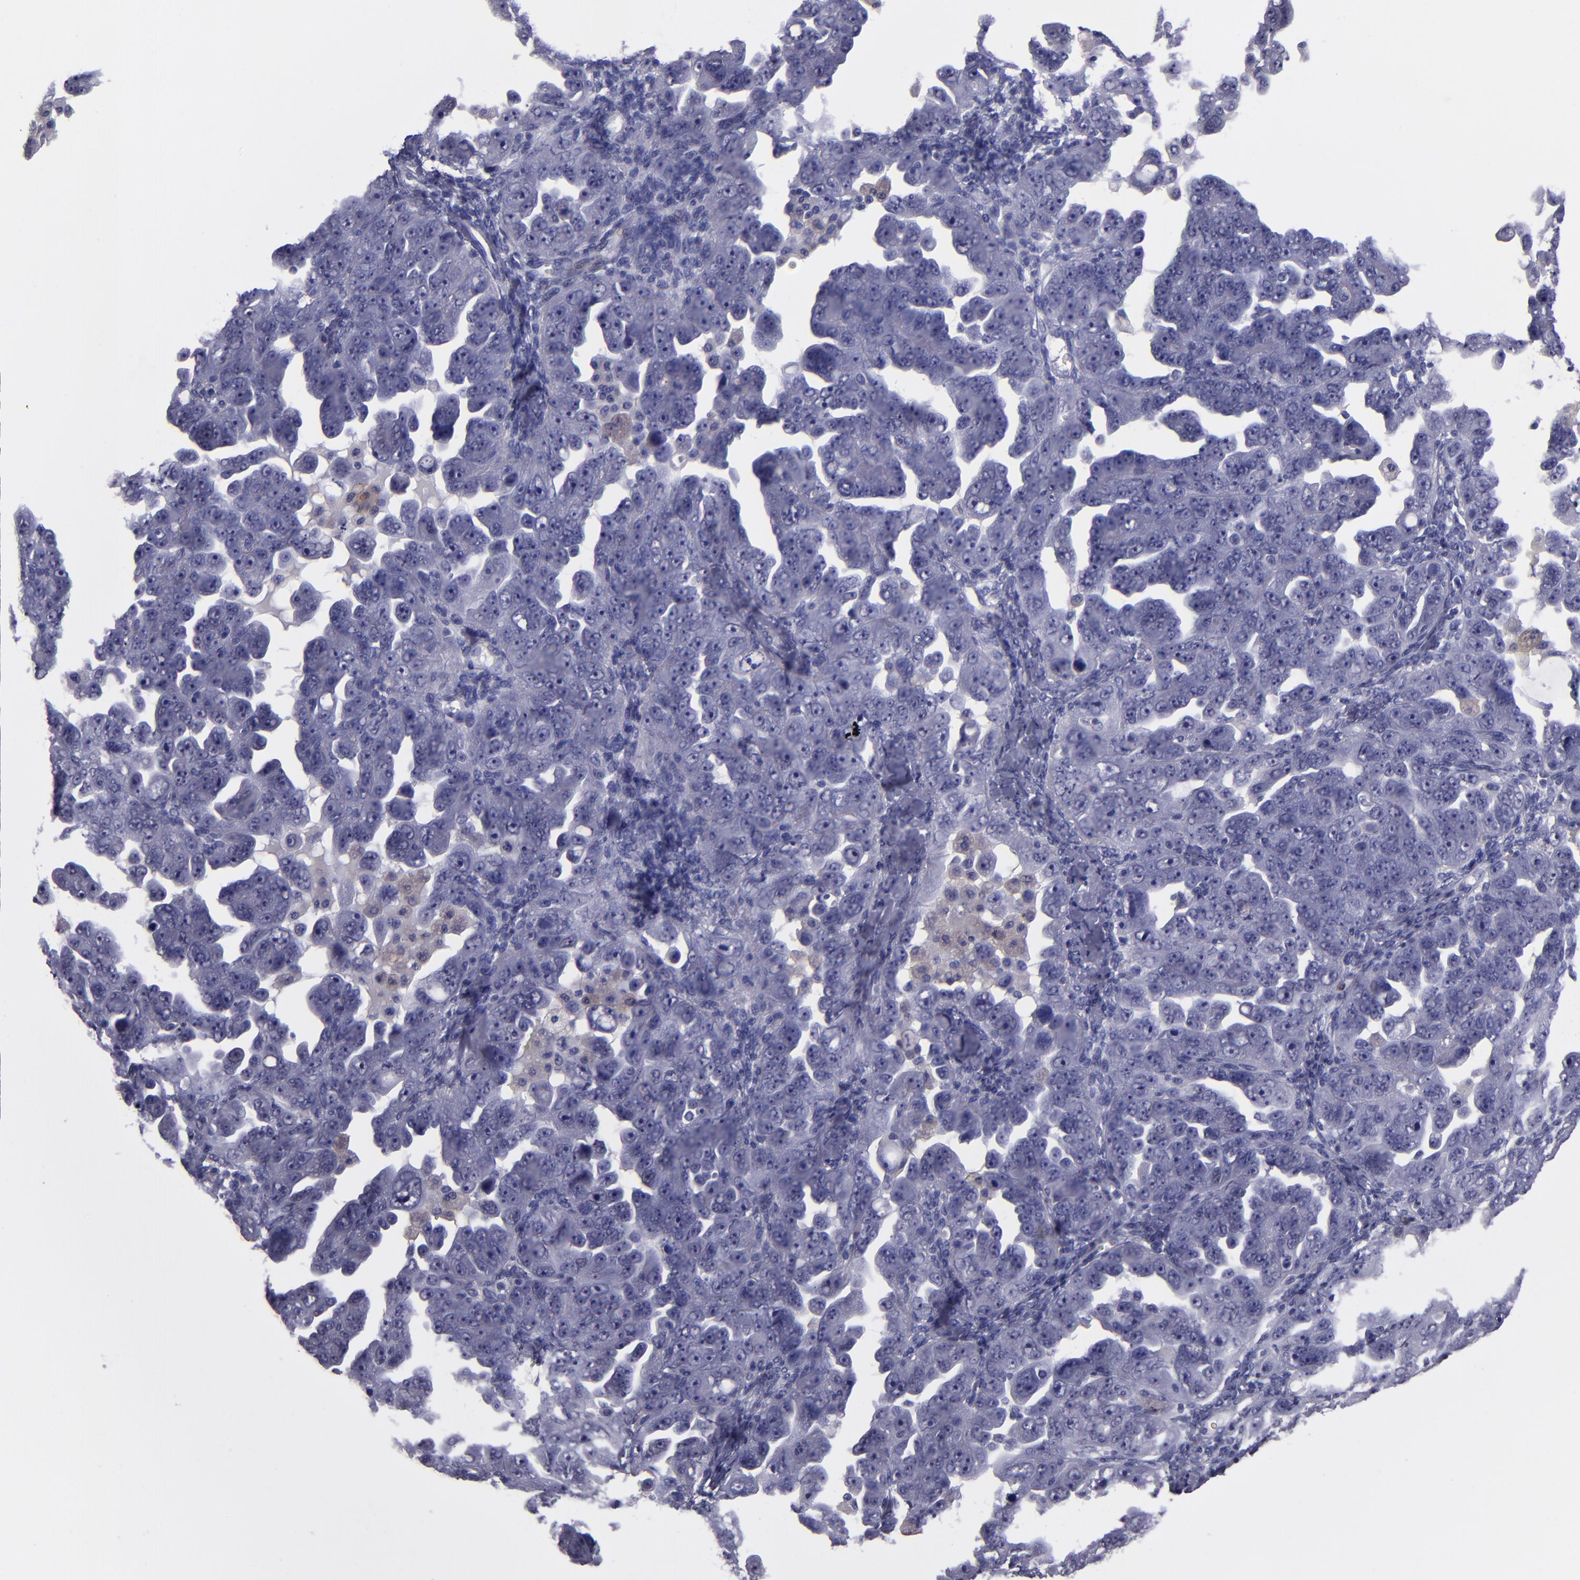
{"staining": {"intensity": "negative", "quantity": "none", "location": "none"}, "tissue": "ovarian cancer", "cell_type": "Tumor cells", "image_type": "cancer", "snomed": [{"axis": "morphology", "description": "Cystadenocarcinoma, serous, NOS"}, {"axis": "topography", "description": "Ovary"}], "caption": "Human ovarian serous cystadenocarcinoma stained for a protein using IHC reveals no positivity in tumor cells.", "gene": "CEBPE", "patient": {"sex": "female", "age": 66}}